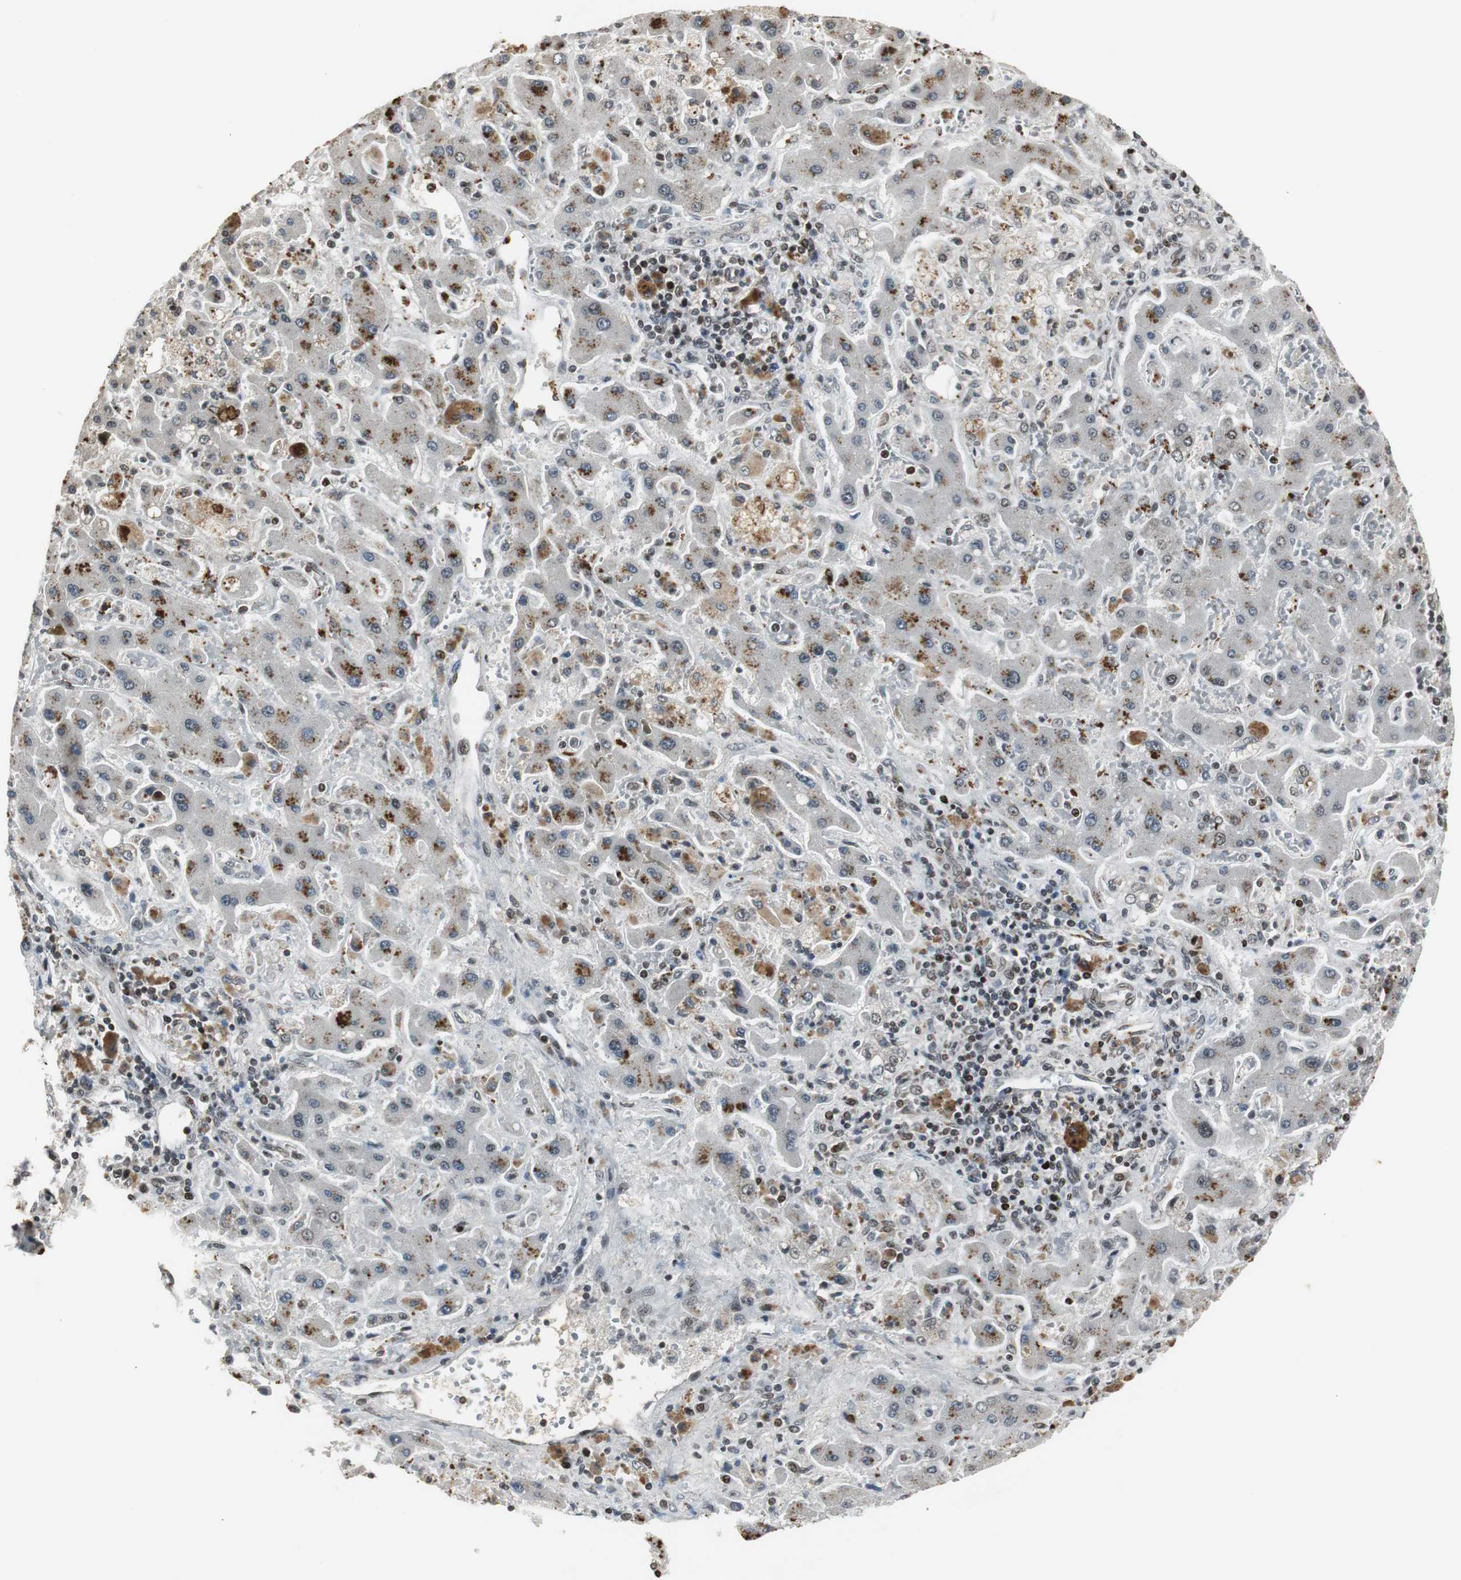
{"staining": {"intensity": "moderate", "quantity": "25%-75%", "location": "cytoplasmic/membranous"}, "tissue": "liver cancer", "cell_type": "Tumor cells", "image_type": "cancer", "snomed": [{"axis": "morphology", "description": "Cholangiocarcinoma"}, {"axis": "topography", "description": "Liver"}], "caption": "There is medium levels of moderate cytoplasmic/membranous positivity in tumor cells of cholangiocarcinoma (liver), as demonstrated by immunohistochemical staining (brown color).", "gene": "MPG", "patient": {"sex": "male", "age": 50}}